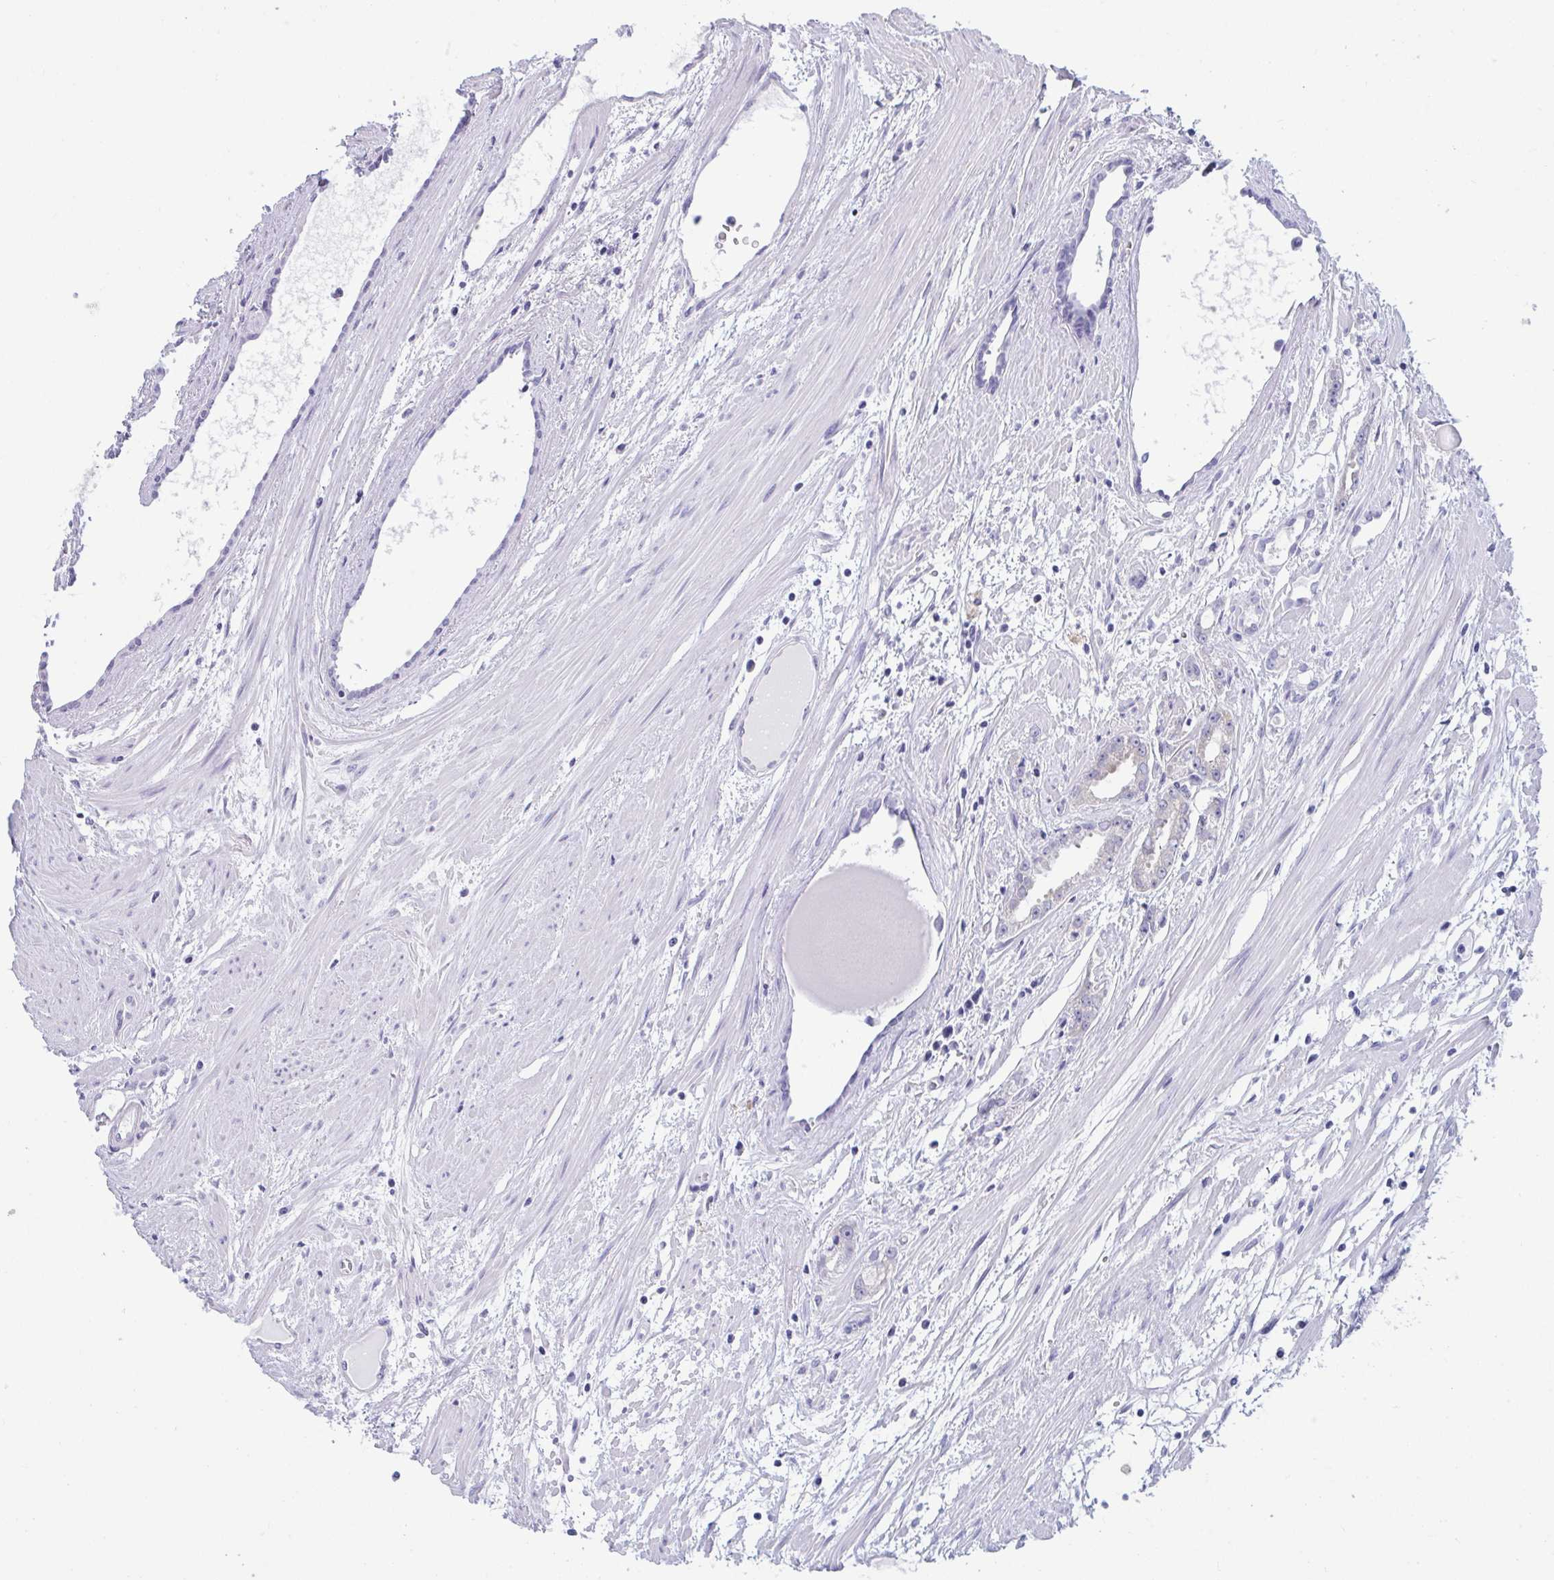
{"staining": {"intensity": "negative", "quantity": "none", "location": "none"}, "tissue": "prostate cancer", "cell_type": "Tumor cells", "image_type": "cancer", "snomed": [{"axis": "morphology", "description": "Adenocarcinoma, High grade"}, {"axis": "topography", "description": "Prostate"}], "caption": "The photomicrograph demonstrates no staining of tumor cells in prostate cancer.", "gene": "TBC1D4", "patient": {"sex": "male", "age": 68}}